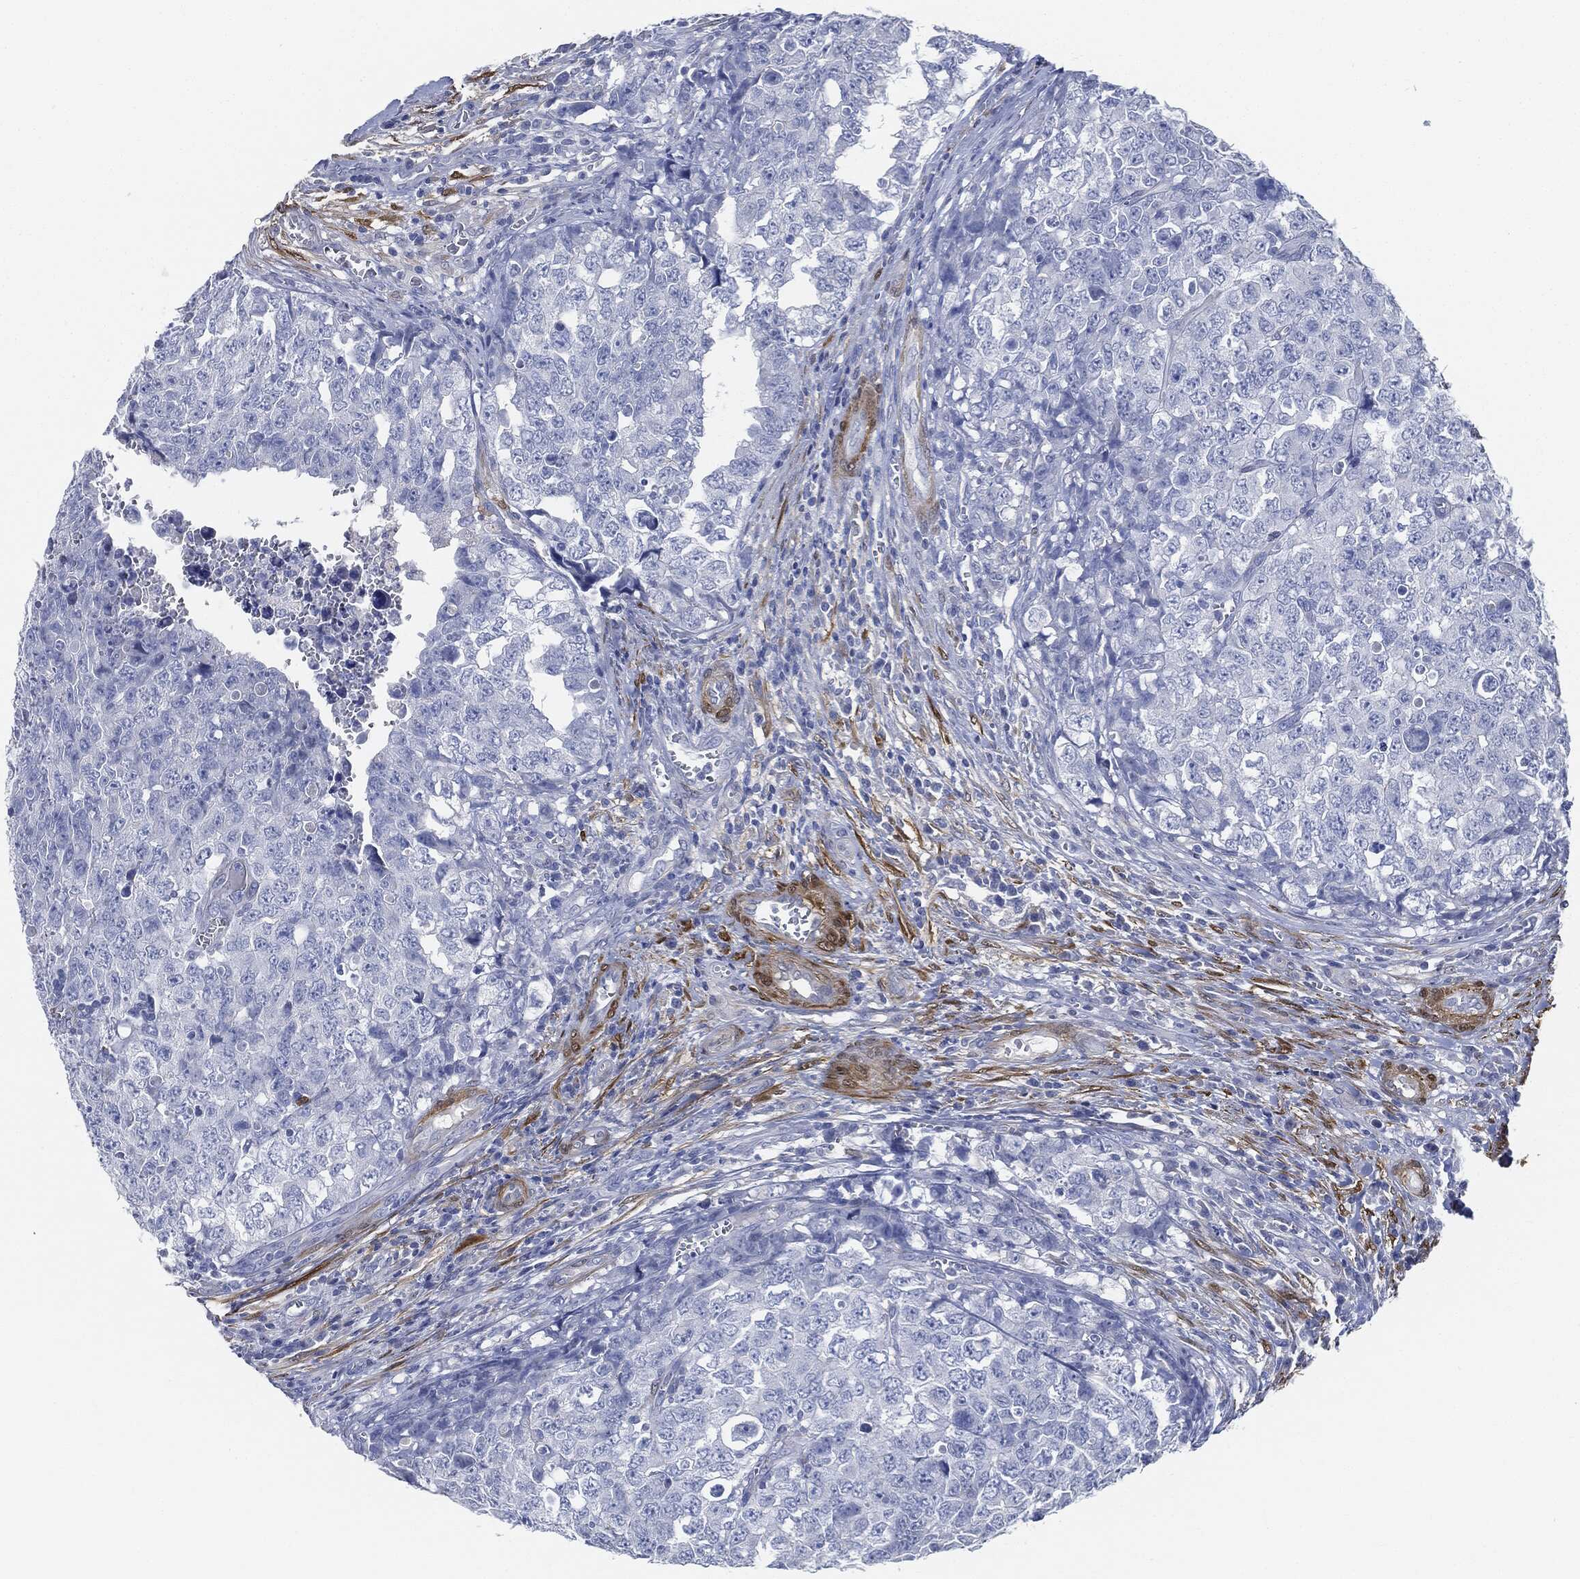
{"staining": {"intensity": "negative", "quantity": "none", "location": "none"}, "tissue": "testis cancer", "cell_type": "Tumor cells", "image_type": "cancer", "snomed": [{"axis": "morphology", "description": "Carcinoma, Embryonal, NOS"}, {"axis": "topography", "description": "Testis"}], "caption": "Testis cancer (embryonal carcinoma) was stained to show a protein in brown. There is no significant staining in tumor cells.", "gene": "TAGLN", "patient": {"sex": "male", "age": 23}}